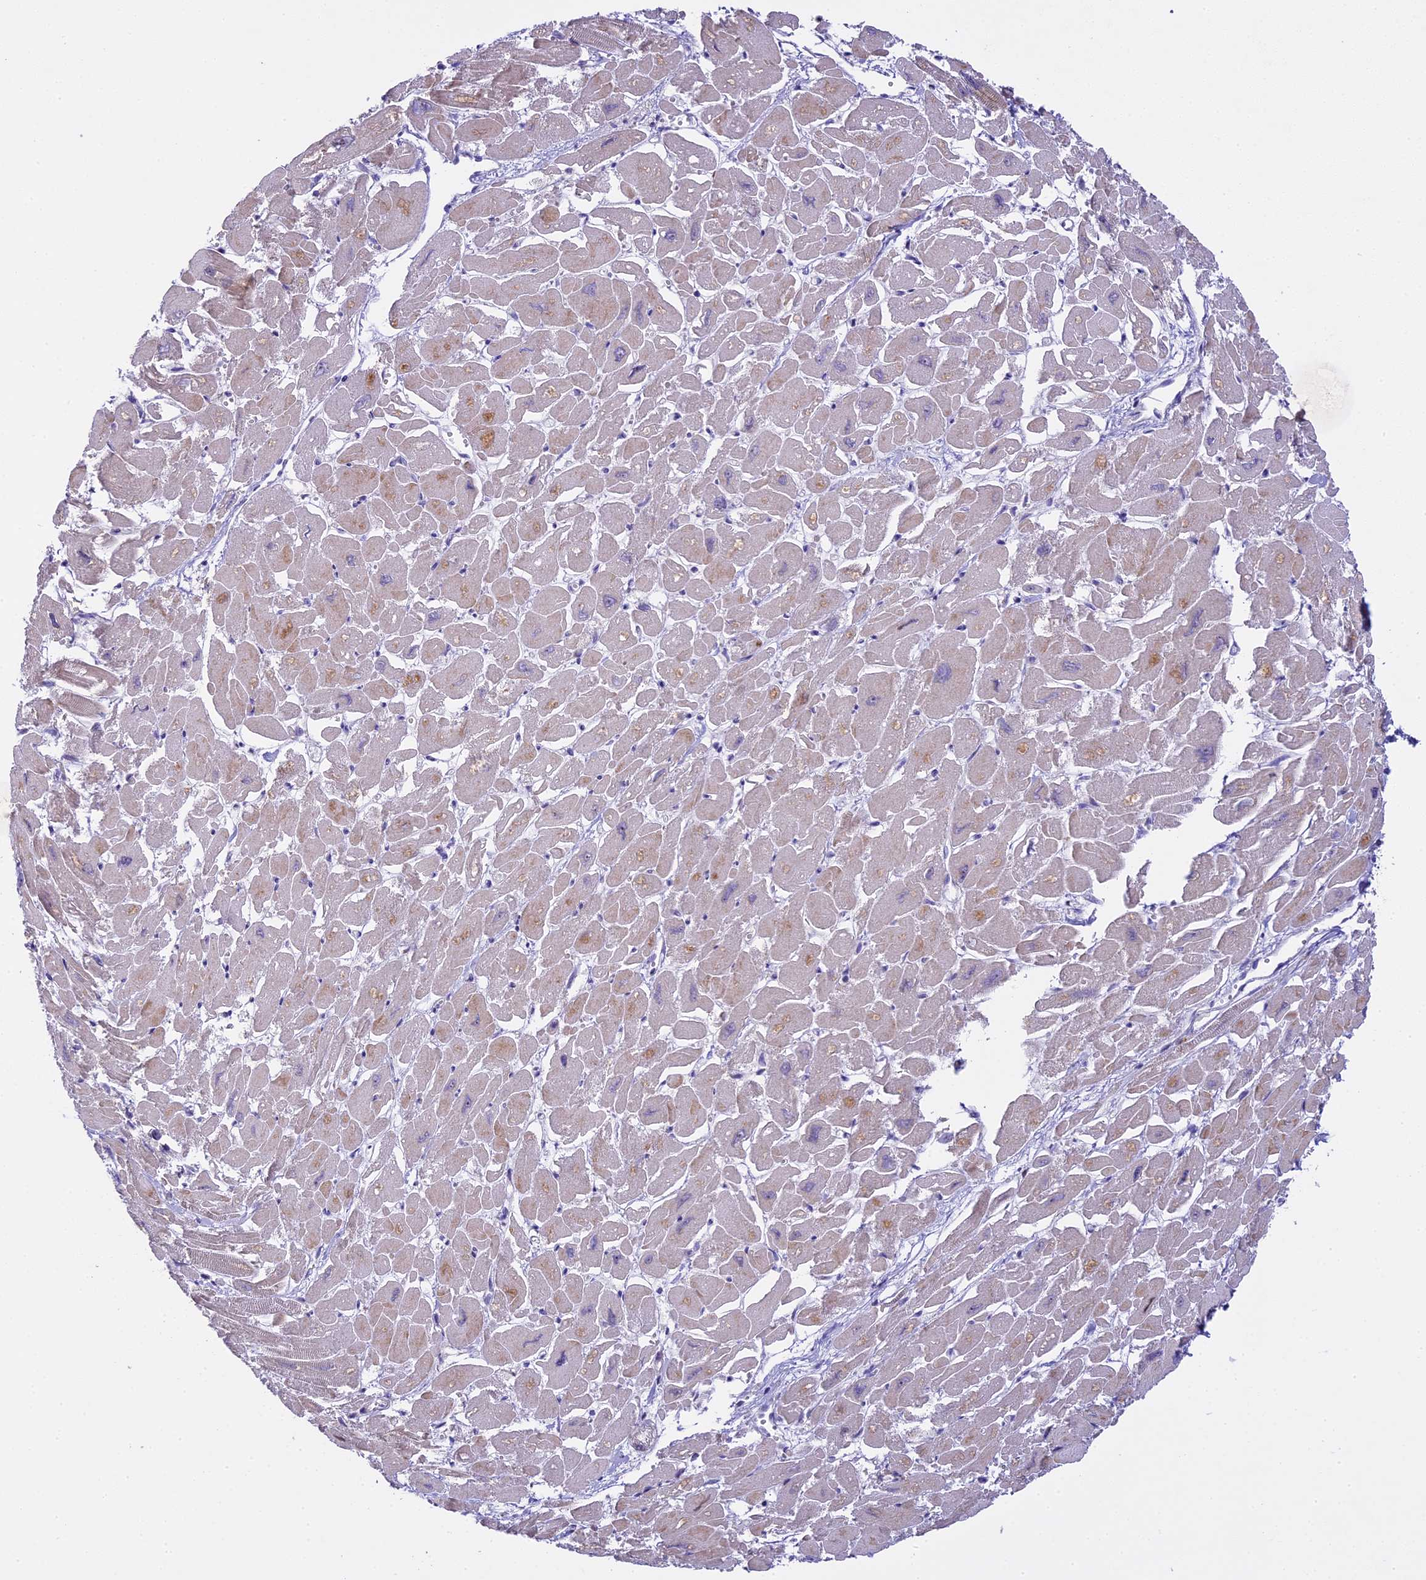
{"staining": {"intensity": "weak", "quantity": "25%-75%", "location": "cytoplasmic/membranous"}, "tissue": "heart muscle", "cell_type": "Cardiomyocytes", "image_type": "normal", "snomed": [{"axis": "morphology", "description": "Normal tissue, NOS"}, {"axis": "topography", "description": "Heart"}], "caption": "High-magnification brightfield microscopy of normal heart muscle stained with DAB (brown) and counterstained with hematoxylin (blue). cardiomyocytes exhibit weak cytoplasmic/membranous expression is present in approximately25%-75% of cells. The staining was performed using DAB (3,3'-diaminobenzidine) to visualize the protein expression in brown, while the nuclei were stained in blue with hematoxylin (Magnification: 20x).", "gene": "SPIRE1", "patient": {"sex": "male", "age": 54}}